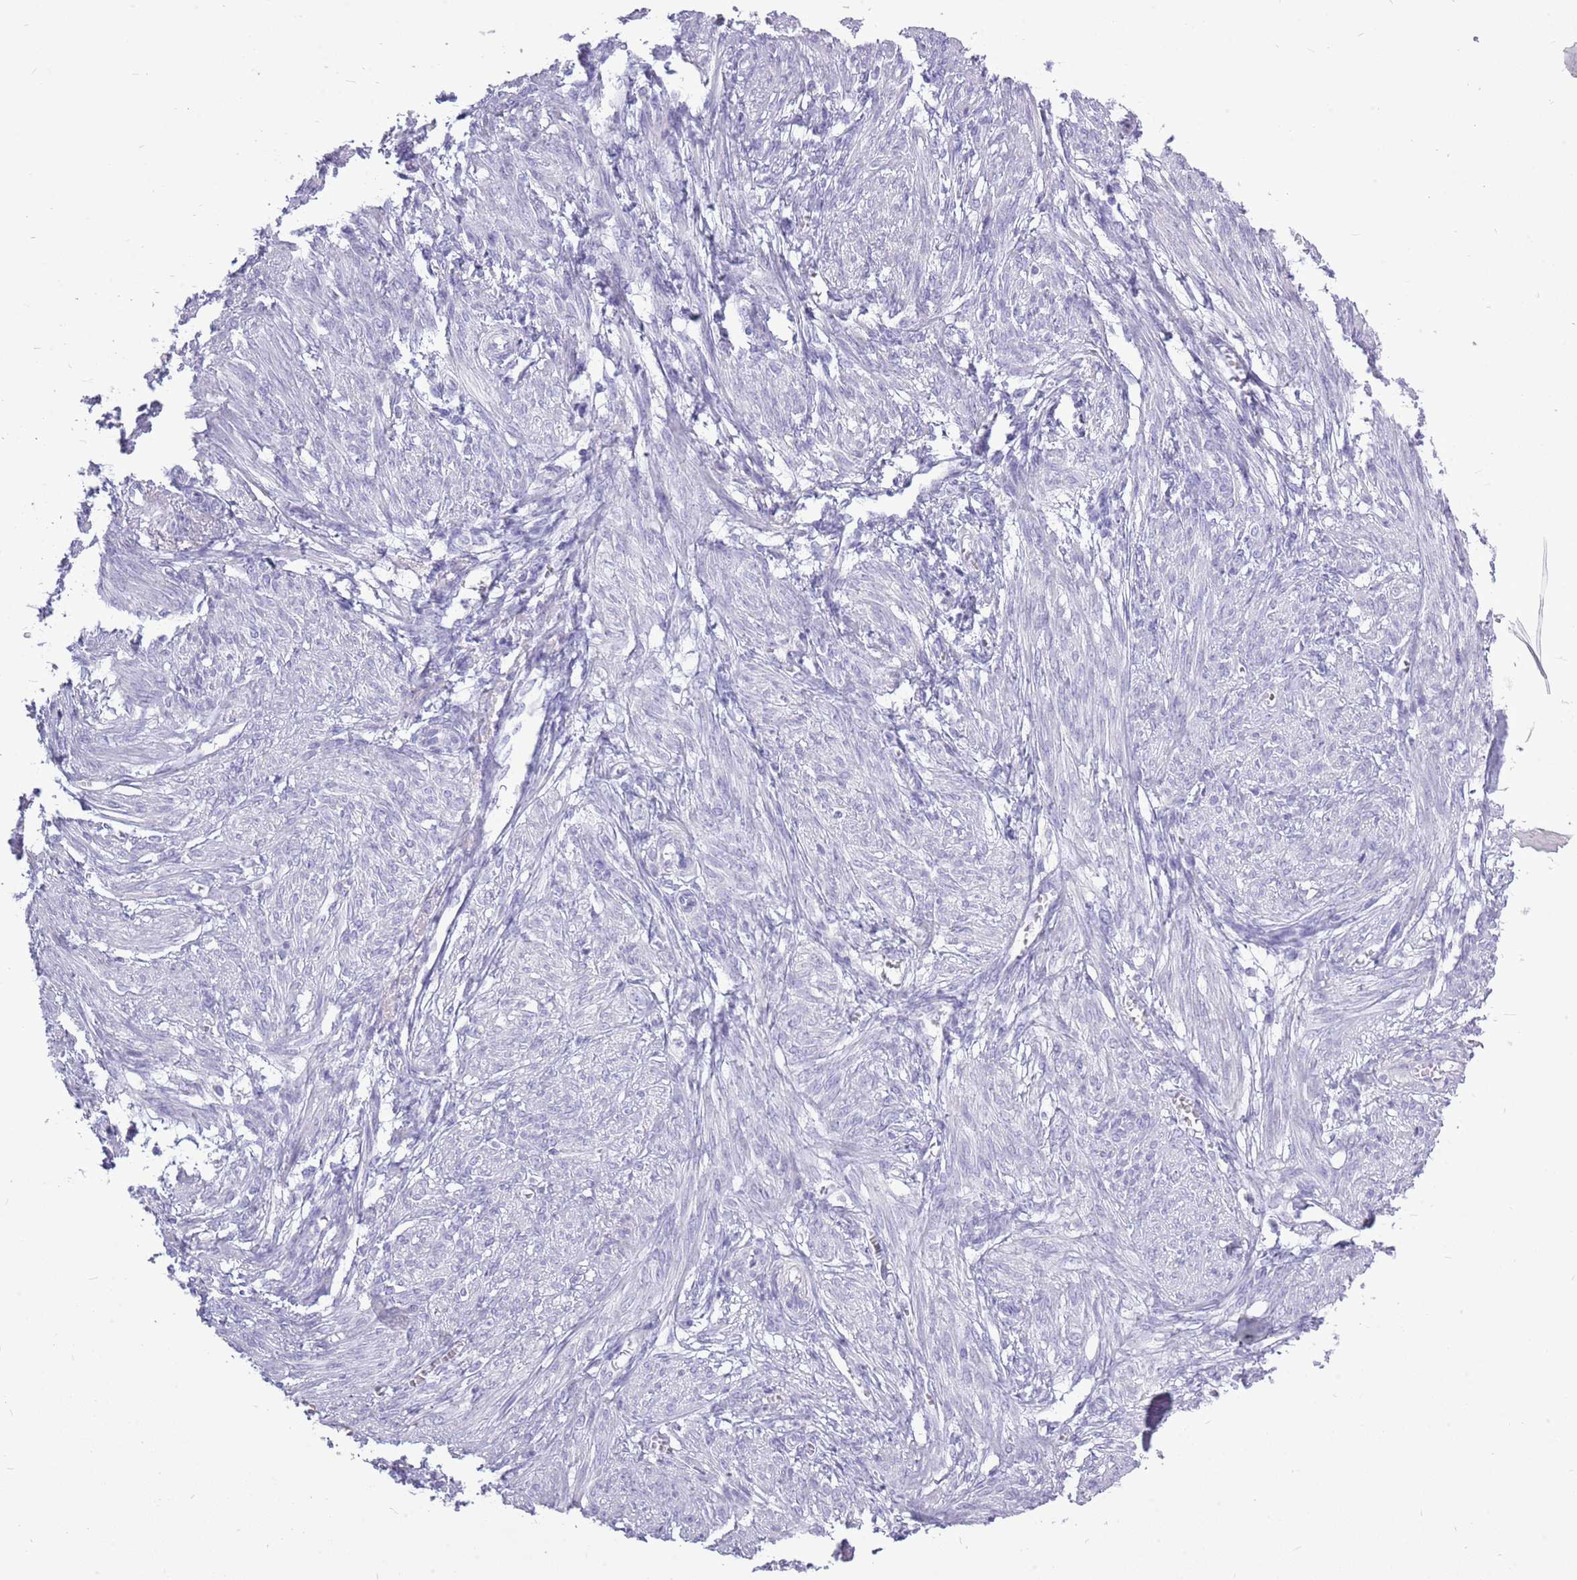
{"staining": {"intensity": "negative", "quantity": "none", "location": "none"}, "tissue": "smooth muscle", "cell_type": "Smooth muscle cells", "image_type": "normal", "snomed": [{"axis": "morphology", "description": "Normal tissue, NOS"}, {"axis": "topography", "description": "Smooth muscle"}], "caption": "Smooth muscle cells are negative for protein expression in benign human smooth muscle. (DAB IHC, high magnification).", "gene": "ZNF425", "patient": {"sex": "female", "age": 39}}